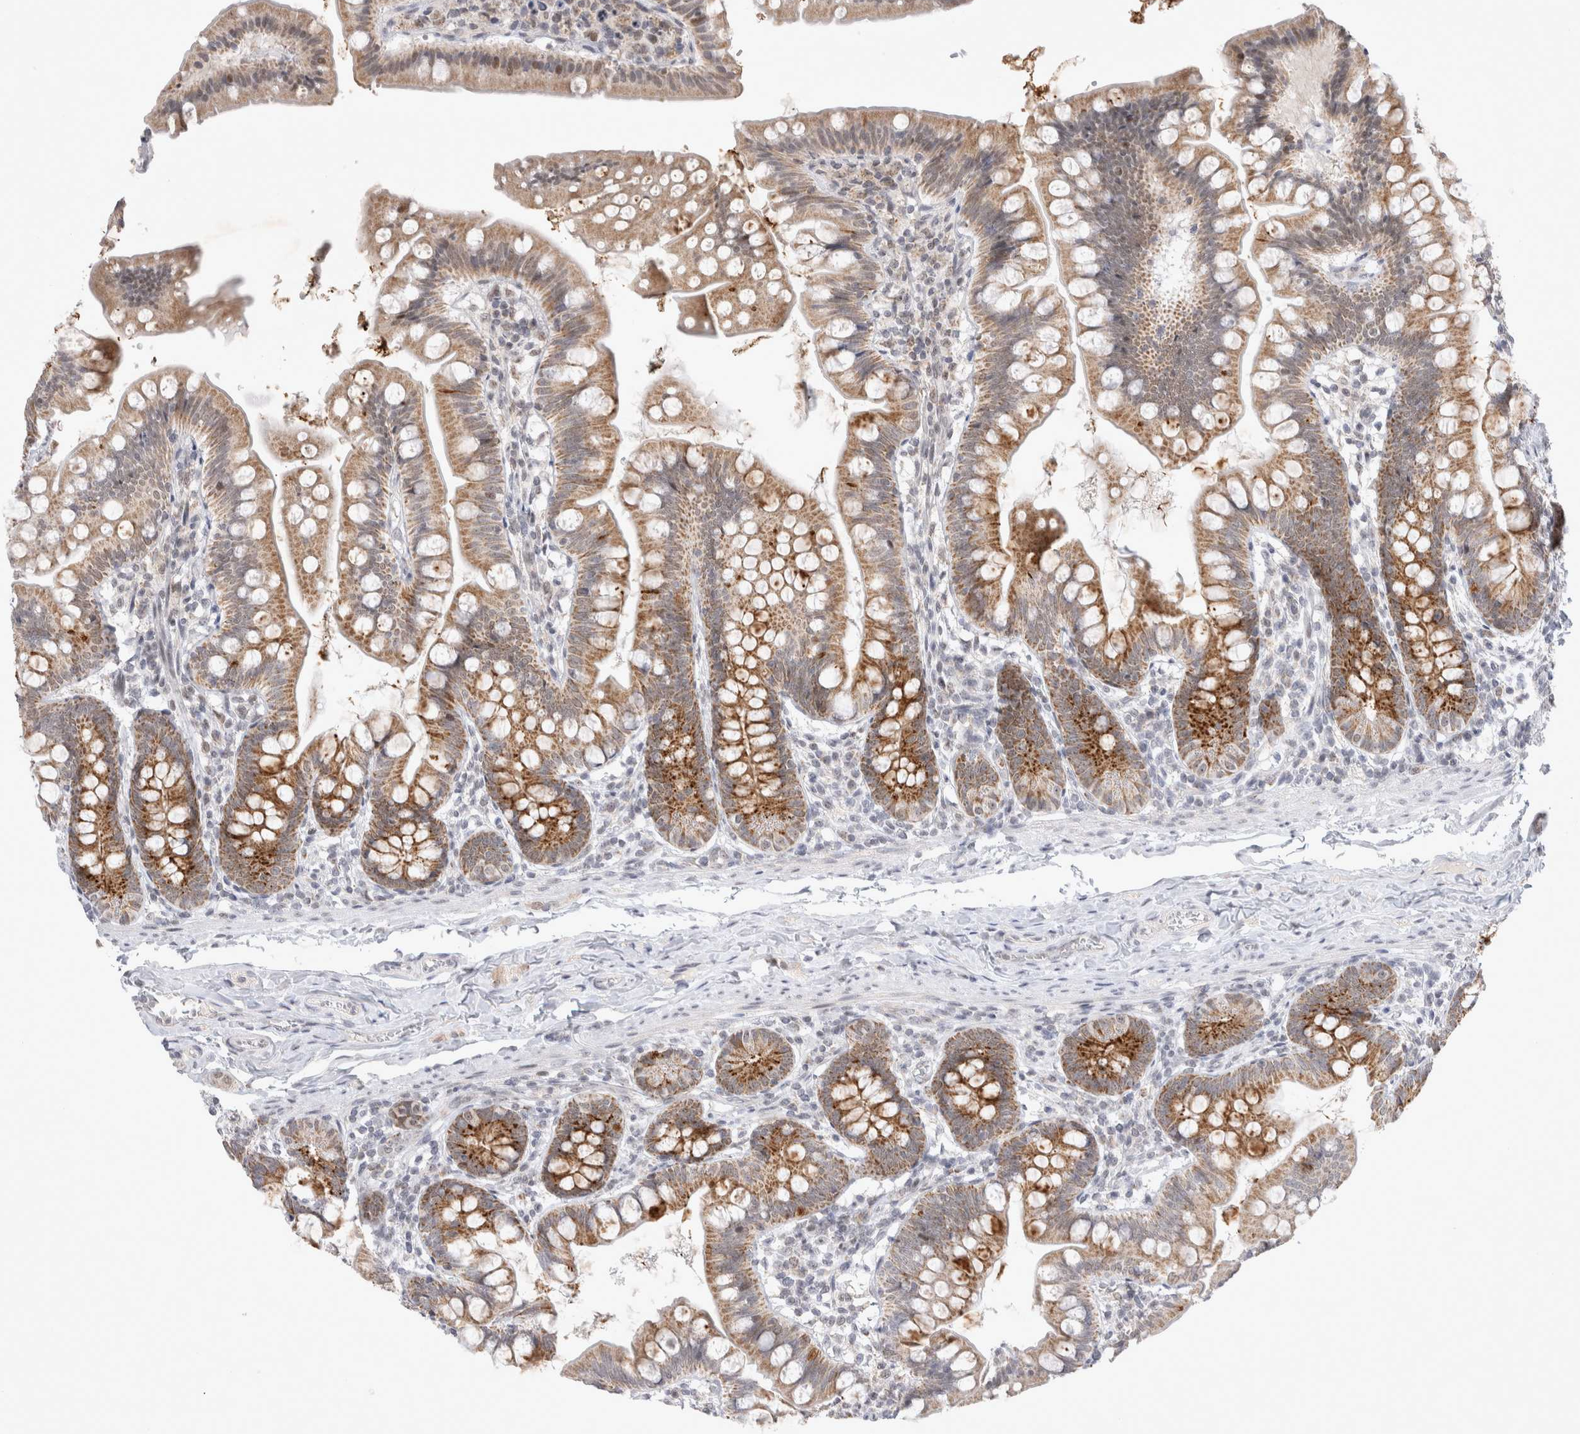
{"staining": {"intensity": "moderate", "quantity": "25%-75%", "location": "cytoplasmic/membranous"}, "tissue": "small intestine", "cell_type": "Glandular cells", "image_type": "normal", "snomed": [{"axis": "morphology", "description": "Normal tissue, NOS"}, {"axis": "topography", "description": "Small intestine"}], "caption": "Small intestine stained for a protein reveals moderate cytoplasmic/membranous positivity in glandular cells. The staining is performed using DAB (3,3'-diaminobenzidine) brown chromogen to label protein expression. The nuclei are counter-stained blue using hematoxylin.", "gene": "MRPL37", "patient": {"sex": "male", "age": 7}}